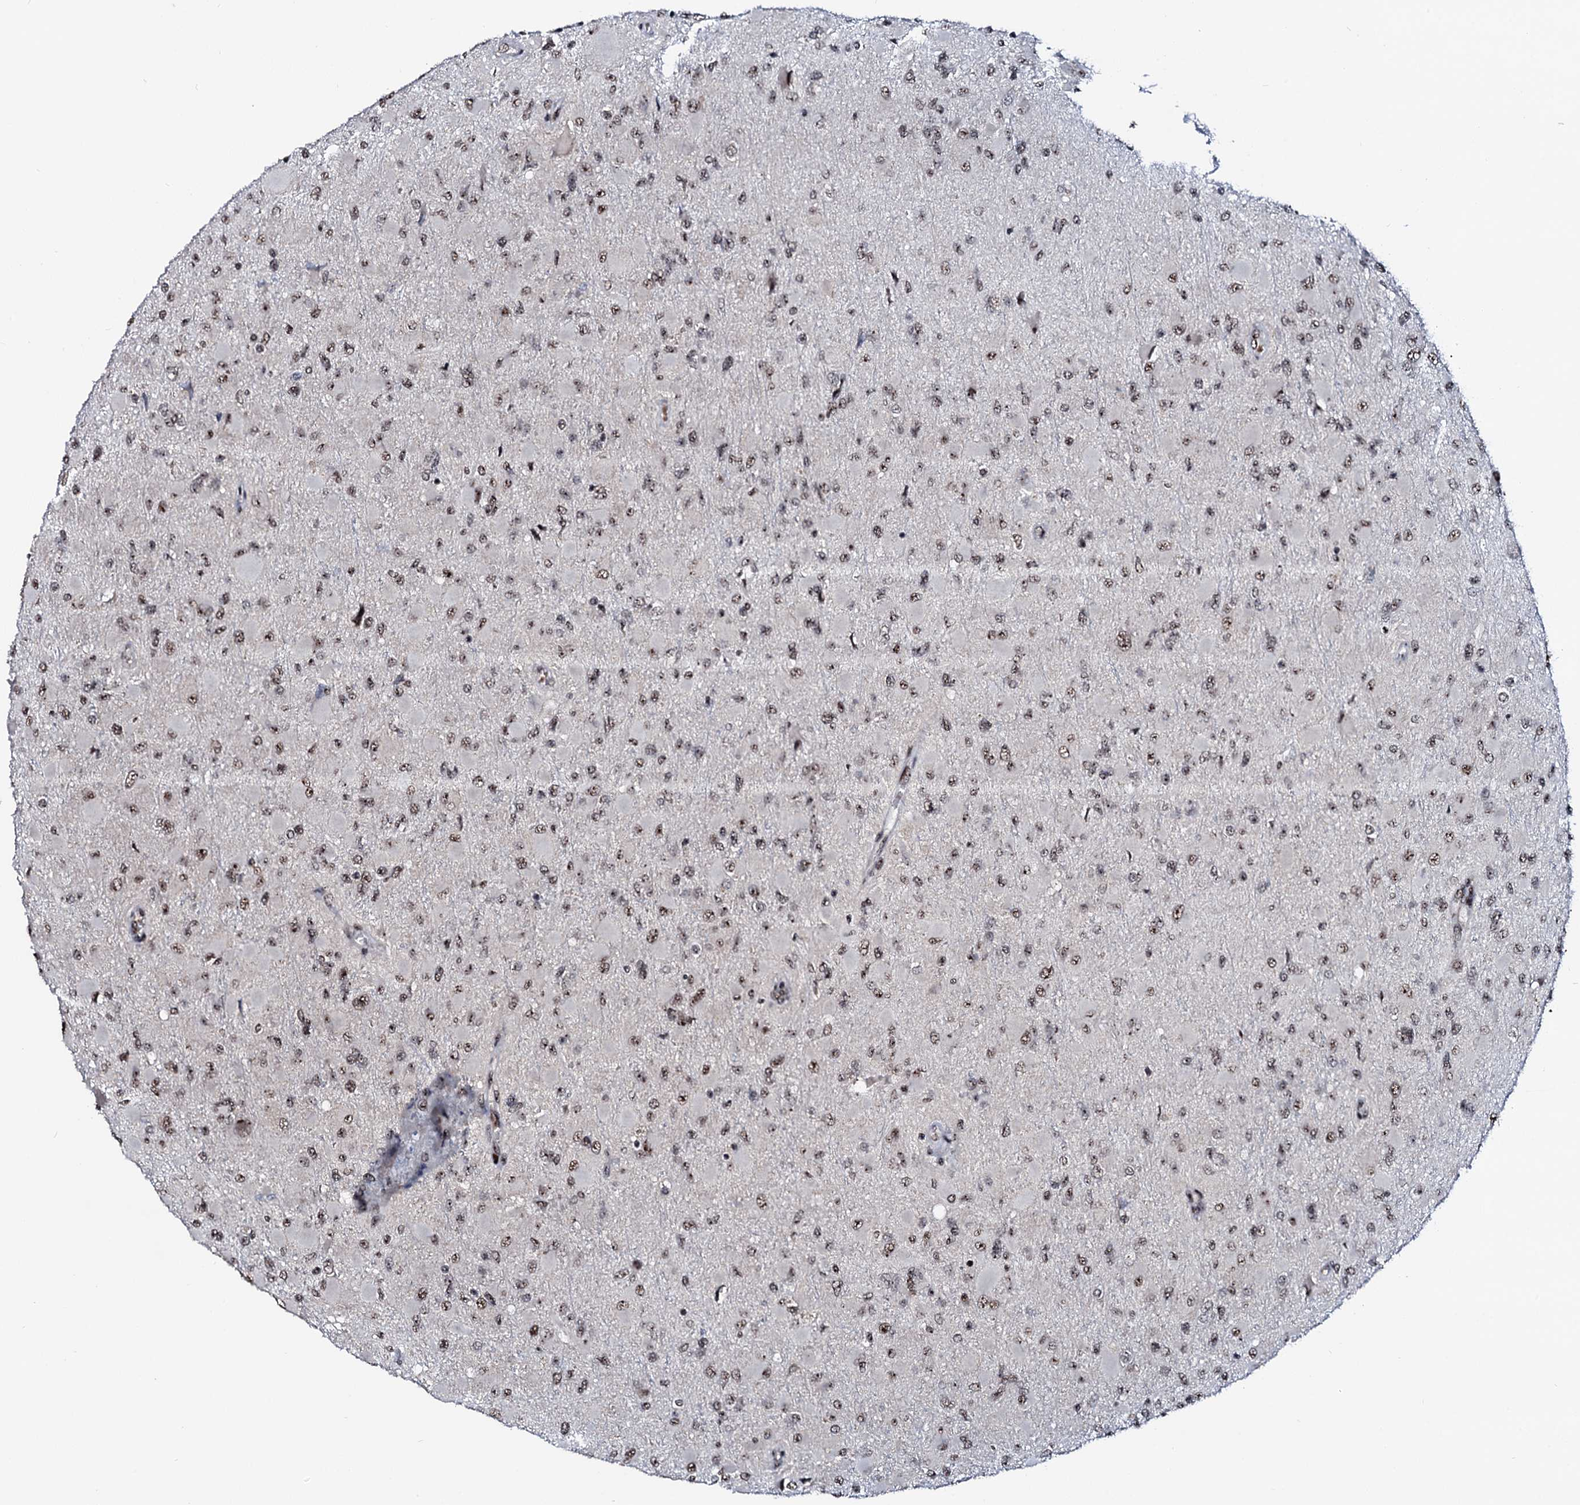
{"staining": {"intensity": "moderate", "quantity": ">75%", "location": "nuclear"}, "tissue": "glioma", "cell_type": "Tumor cells", "image_type": "cancer", "snomed": [{"axis": "morphology", "description": "Glioma, malignant, High grade"}, {"axis": "topography", "description": "Cerebral cortex"}], "caption": "DAB immunohistochemical staining of human glioma shows moderate nuclear protein positivity in approximately >75% of tumor cells.", "gene": "NEUROG3", "patient": {"sex": "female", "age": 36}}